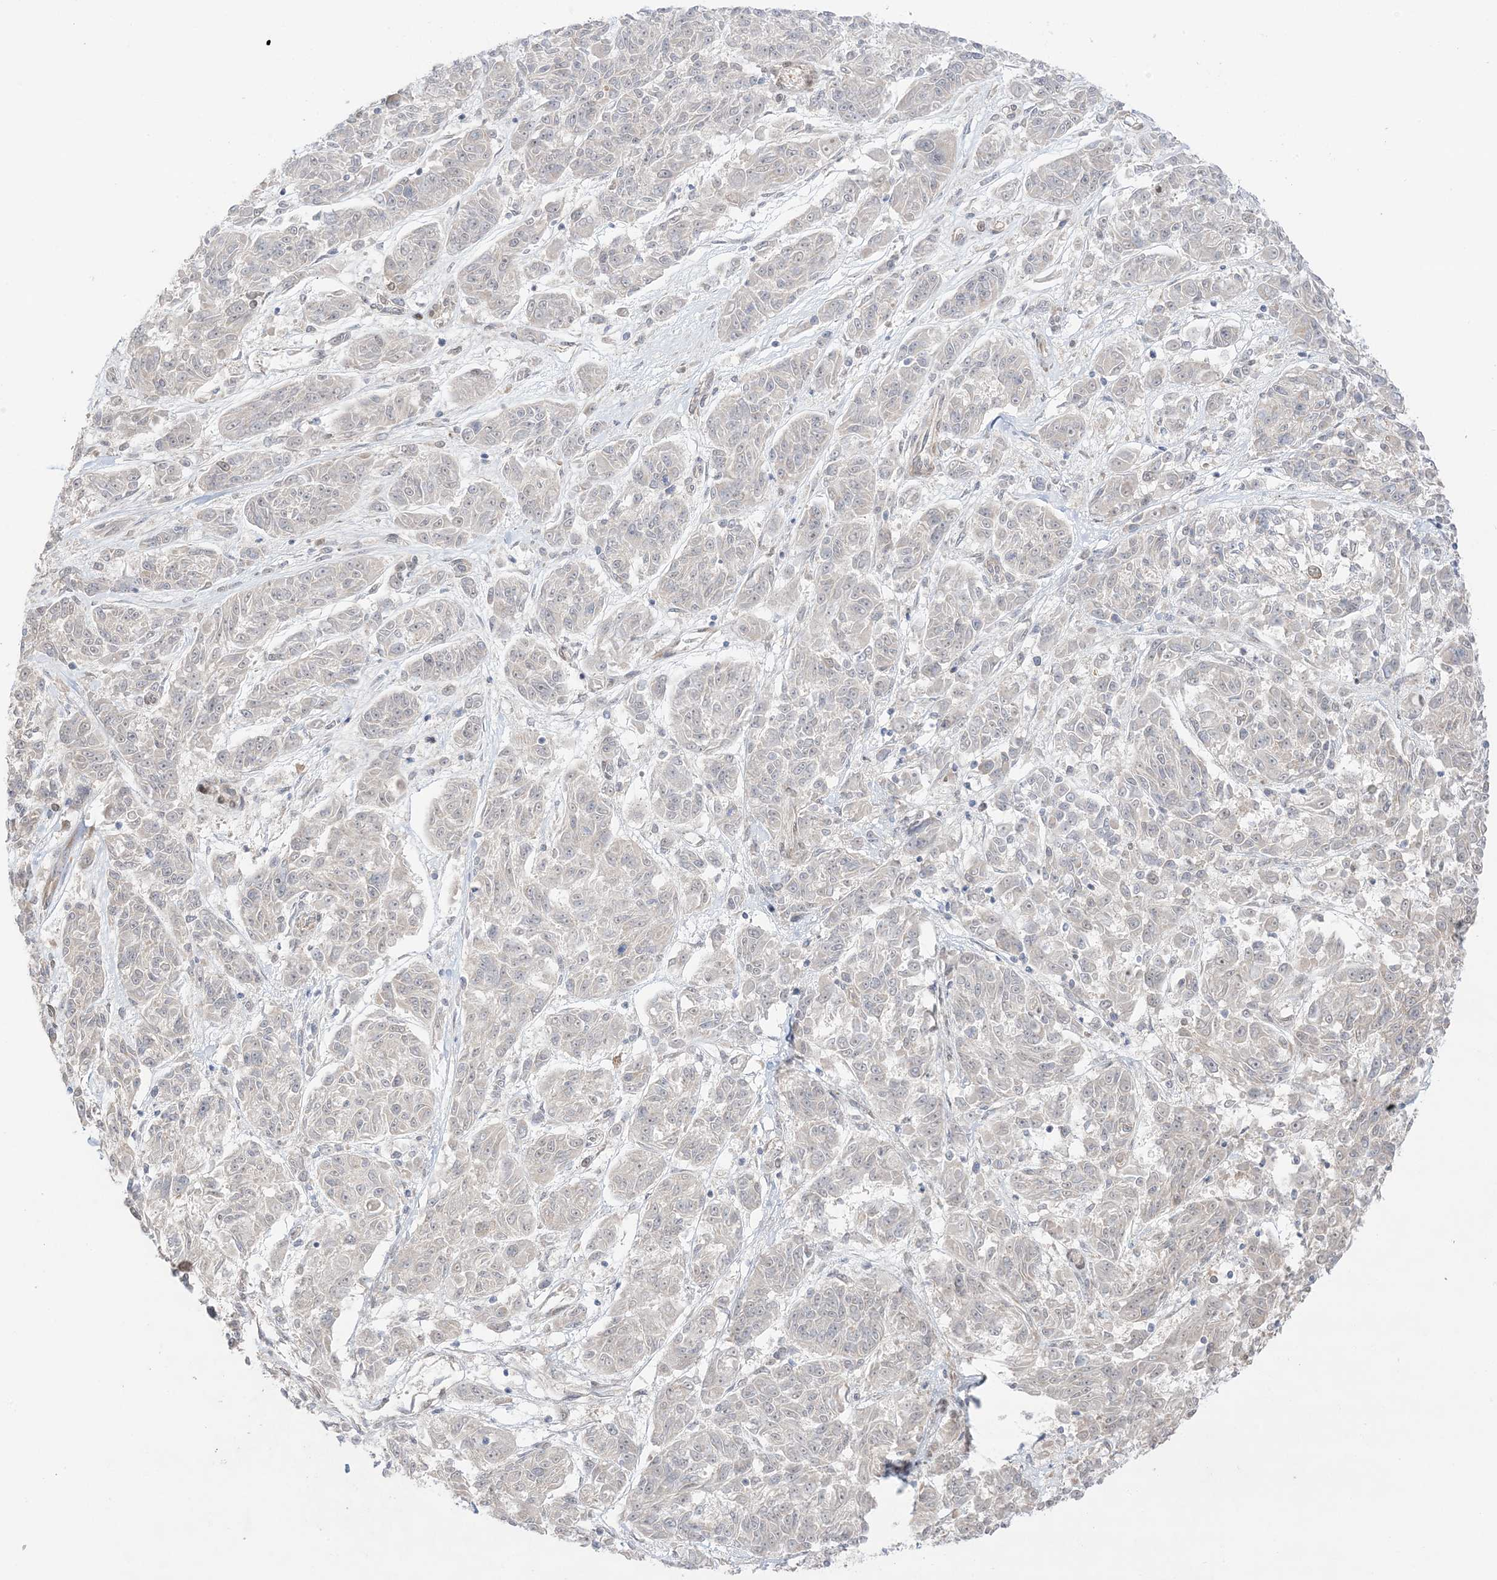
{"staining": {"intensity": "weak", "quantity": "<25%", "location": "nuclear"}, "tissue": "melanoma", "cell_type": "Tumor cells", "image_type": "cancer", "snomed": [{"axis": "morphology", "description": "Malignant melanoma, NOS"}, {"axis": "topography", "description": "Skin"}], "caption": "IHC image of melanoma stained for a protein (brown), which reveals no positivity in tumor cells.", "gene": "UBE2E2", "patient": {"sex": "male", "age": 53}}